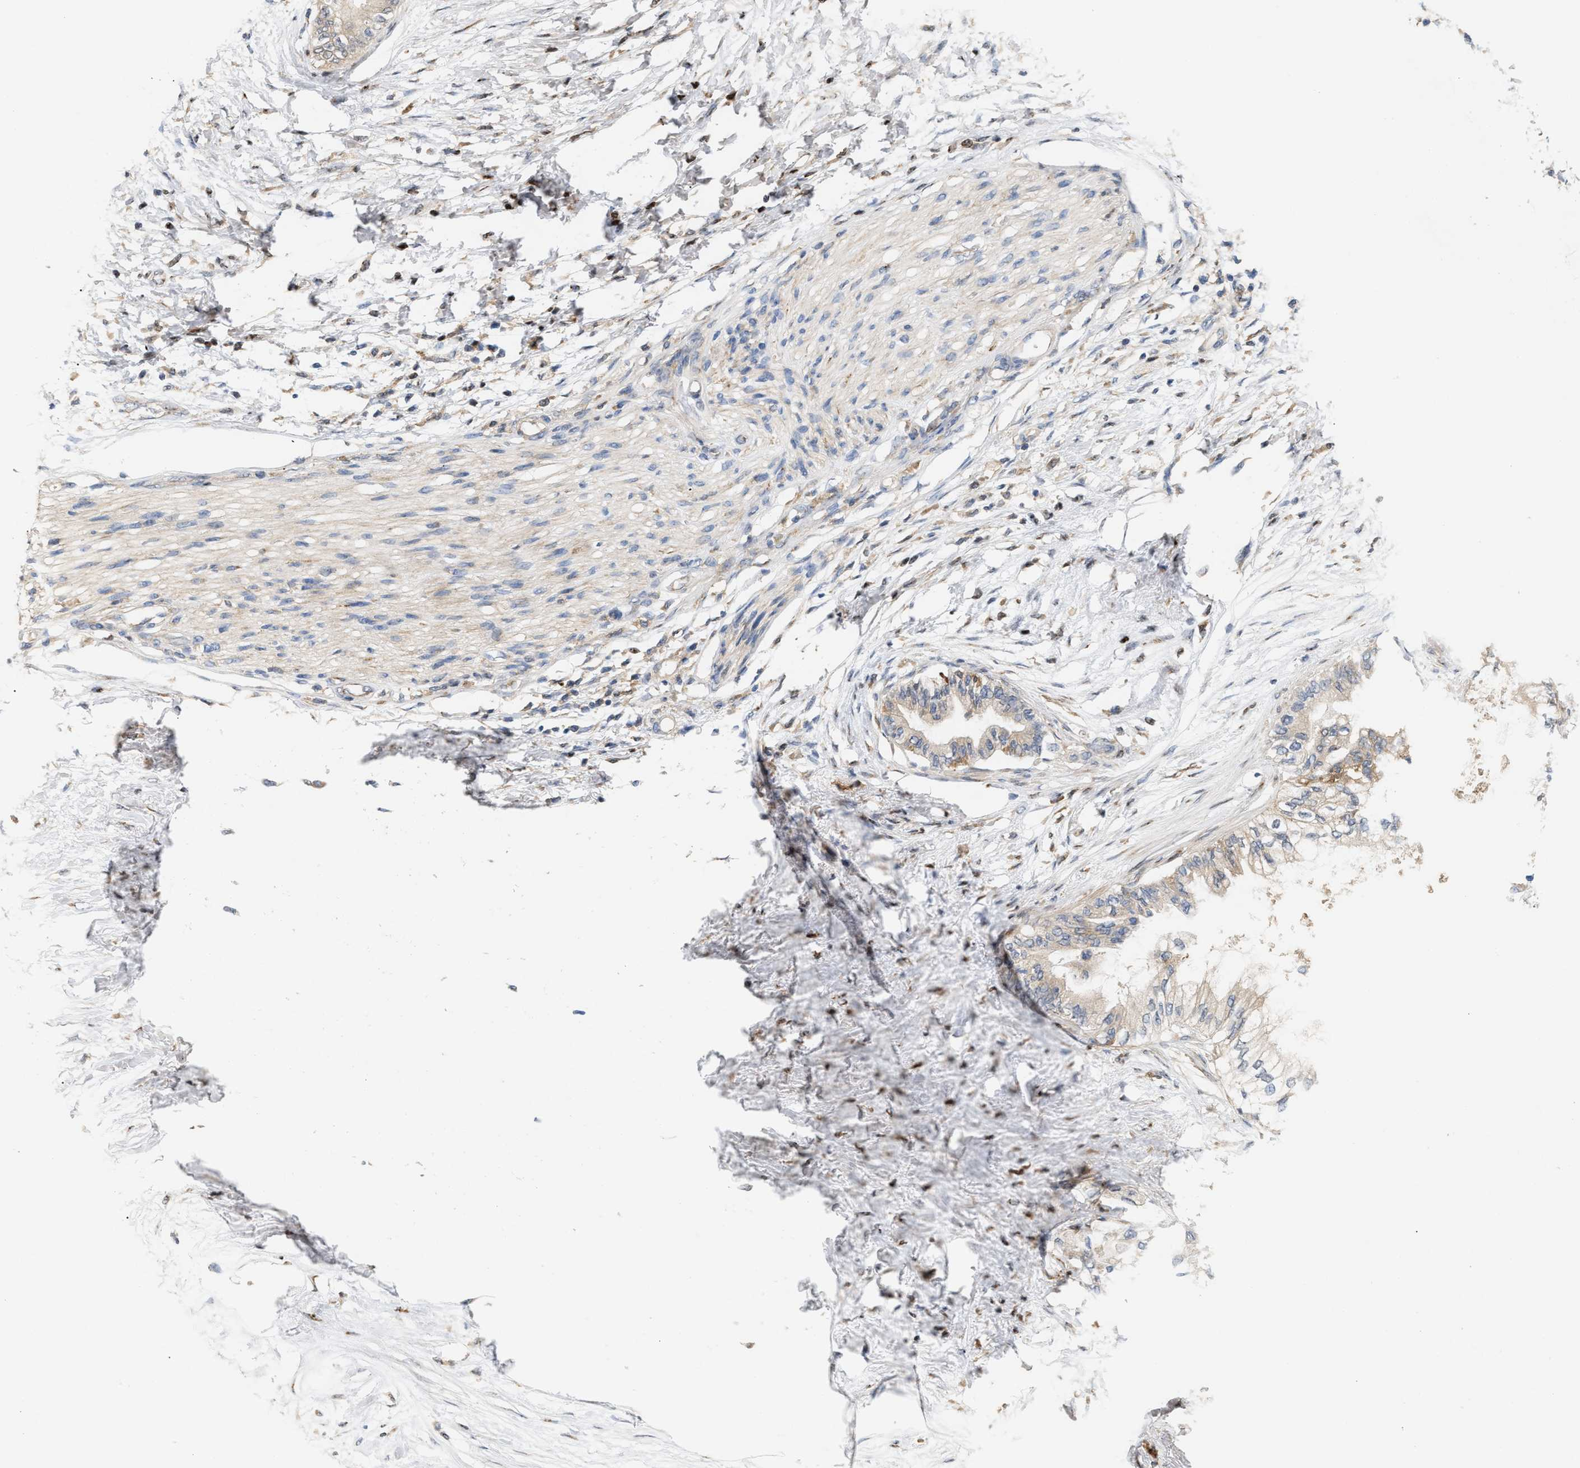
{"staining": {"intensity": "weak", "quantity": "<25%", "location": "cytoplasmic/membranous"}, "tissue": "pancreatic cancer", "cell_type": "Tumor cells", "image_type": "cancer", "snomed": [{"axis": "morphology", "description": "Normal tissue, NOS"}, {"axis": "morphology", "description": "Adenocarcinoma, NOS"}, {"axis": "topography", "description": "Pancreas"}, {"axis": "topography", "description": "Duodenum"}], "caption": "Tumor cells are negative for protein expression in human adenocarcinoma (pancreatic).", "gene": "DBNL", "patient": {"sex": "female", "age": 60}}